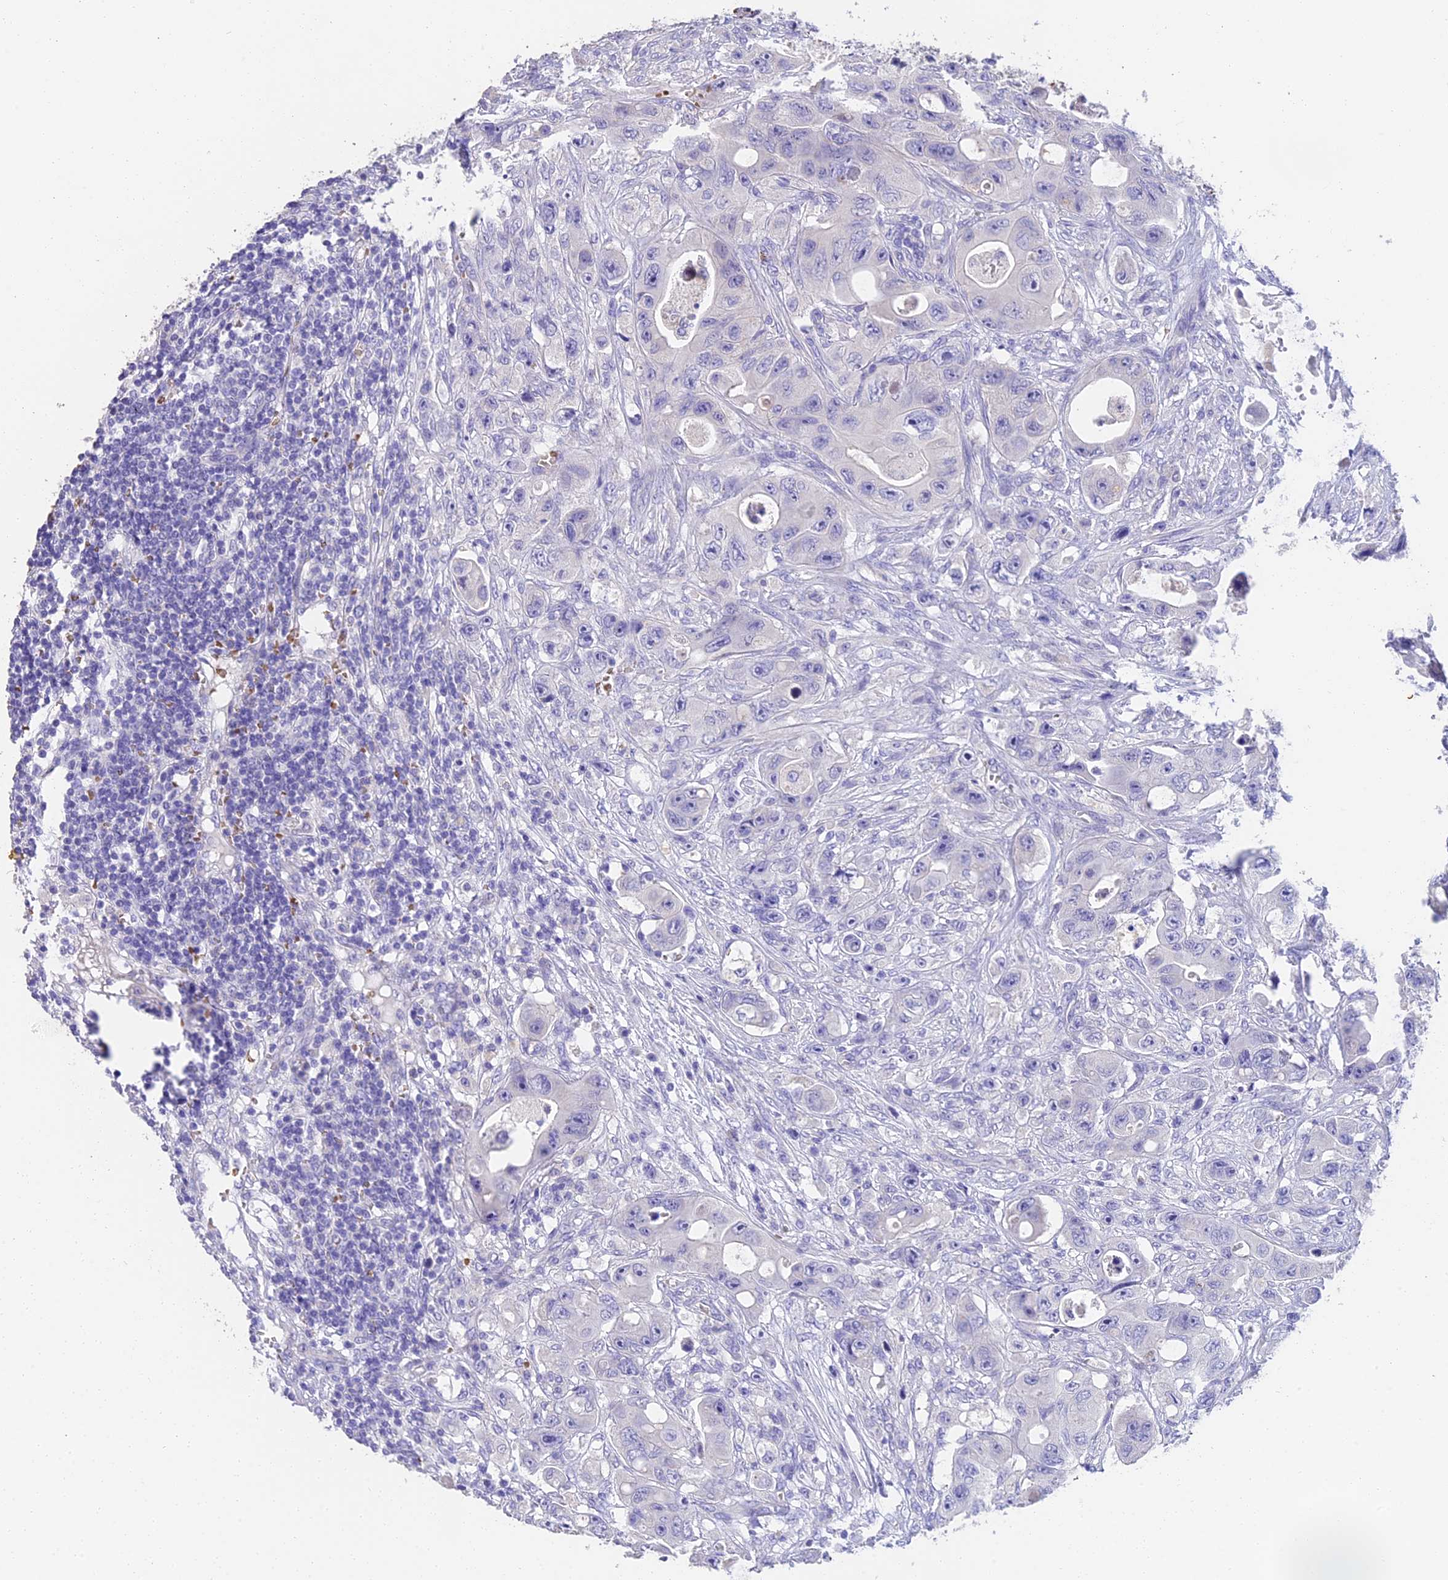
{"staining": {"intensity": "negative", "quantity": "none", "location": "none"}, "tissue": "colorectal cancer", "cell_type": "Tumor cells", "image_type": "cancer", "snomed": [{"axis": "morphology", "description": "Adenocarcinoma, NOS"}, {"axis": "topography", "description": "Colon"}], "caption": "DAB immunohistochemical staining of colorectal adenocarcinoma displays no significant positivity in tumor cells.", "gene": "TNNC2", "patient": {"sex": "female", "age": 46}}